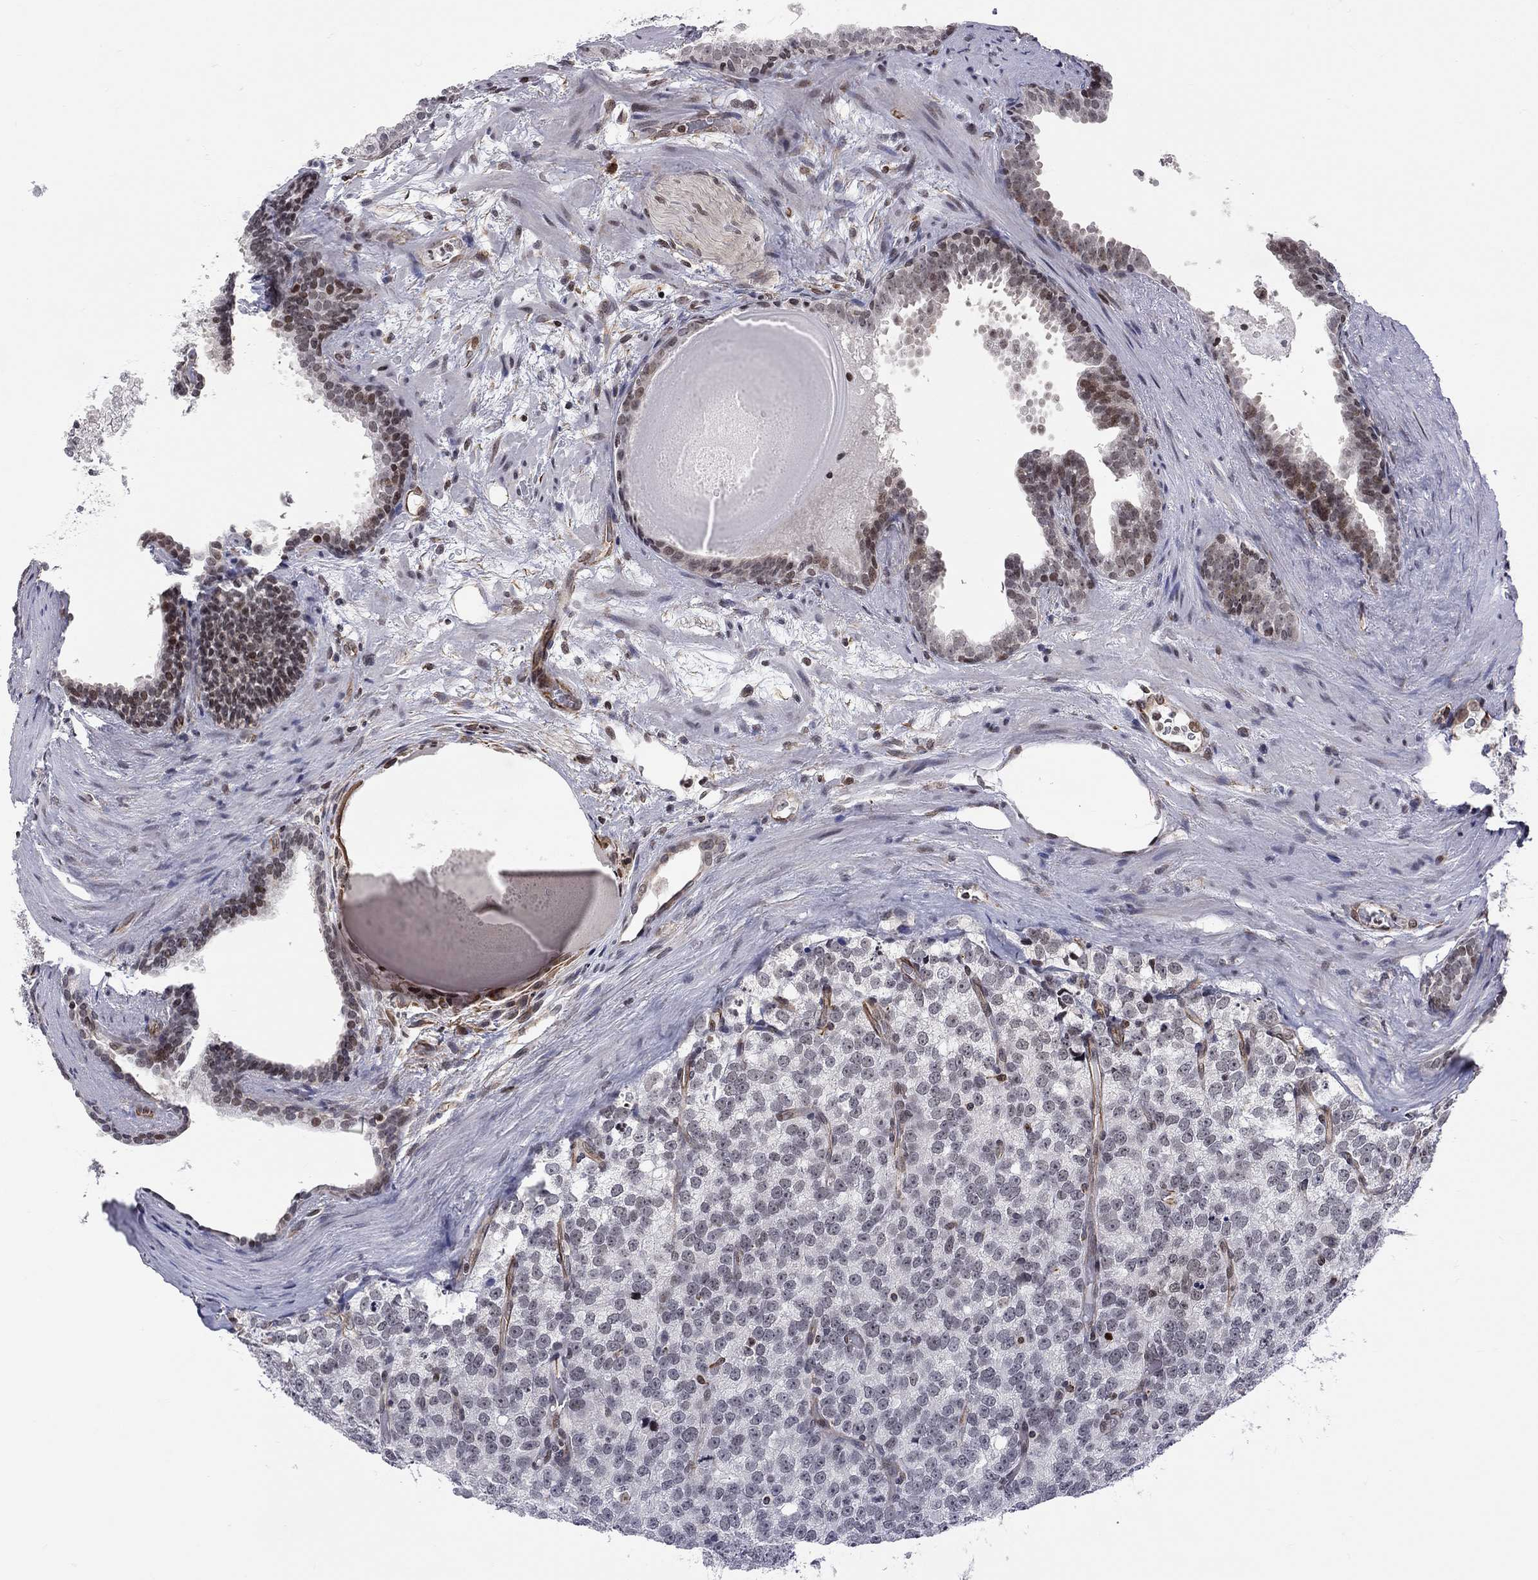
{"staining": {"intensity": "negative", "quantity": "none", "location": "none"}, "tissue": "prostate cancer", "cell_type": "Tumor cells", "image_type": "cancer", "snomed": [{"axis": "morphology", "description": "Adenocarcinoma, High grade"}, {"axis": "topography", "description": "Prostate and seminal vesicle, NOS"}], "caption": "High power microscopy photomicrograph of an IHC histopathology image of prostate cancer, revealing no significant expression in tumor cells.", "gene": "MTNR1B", "patient": {"sex": "male", "age": 62}}